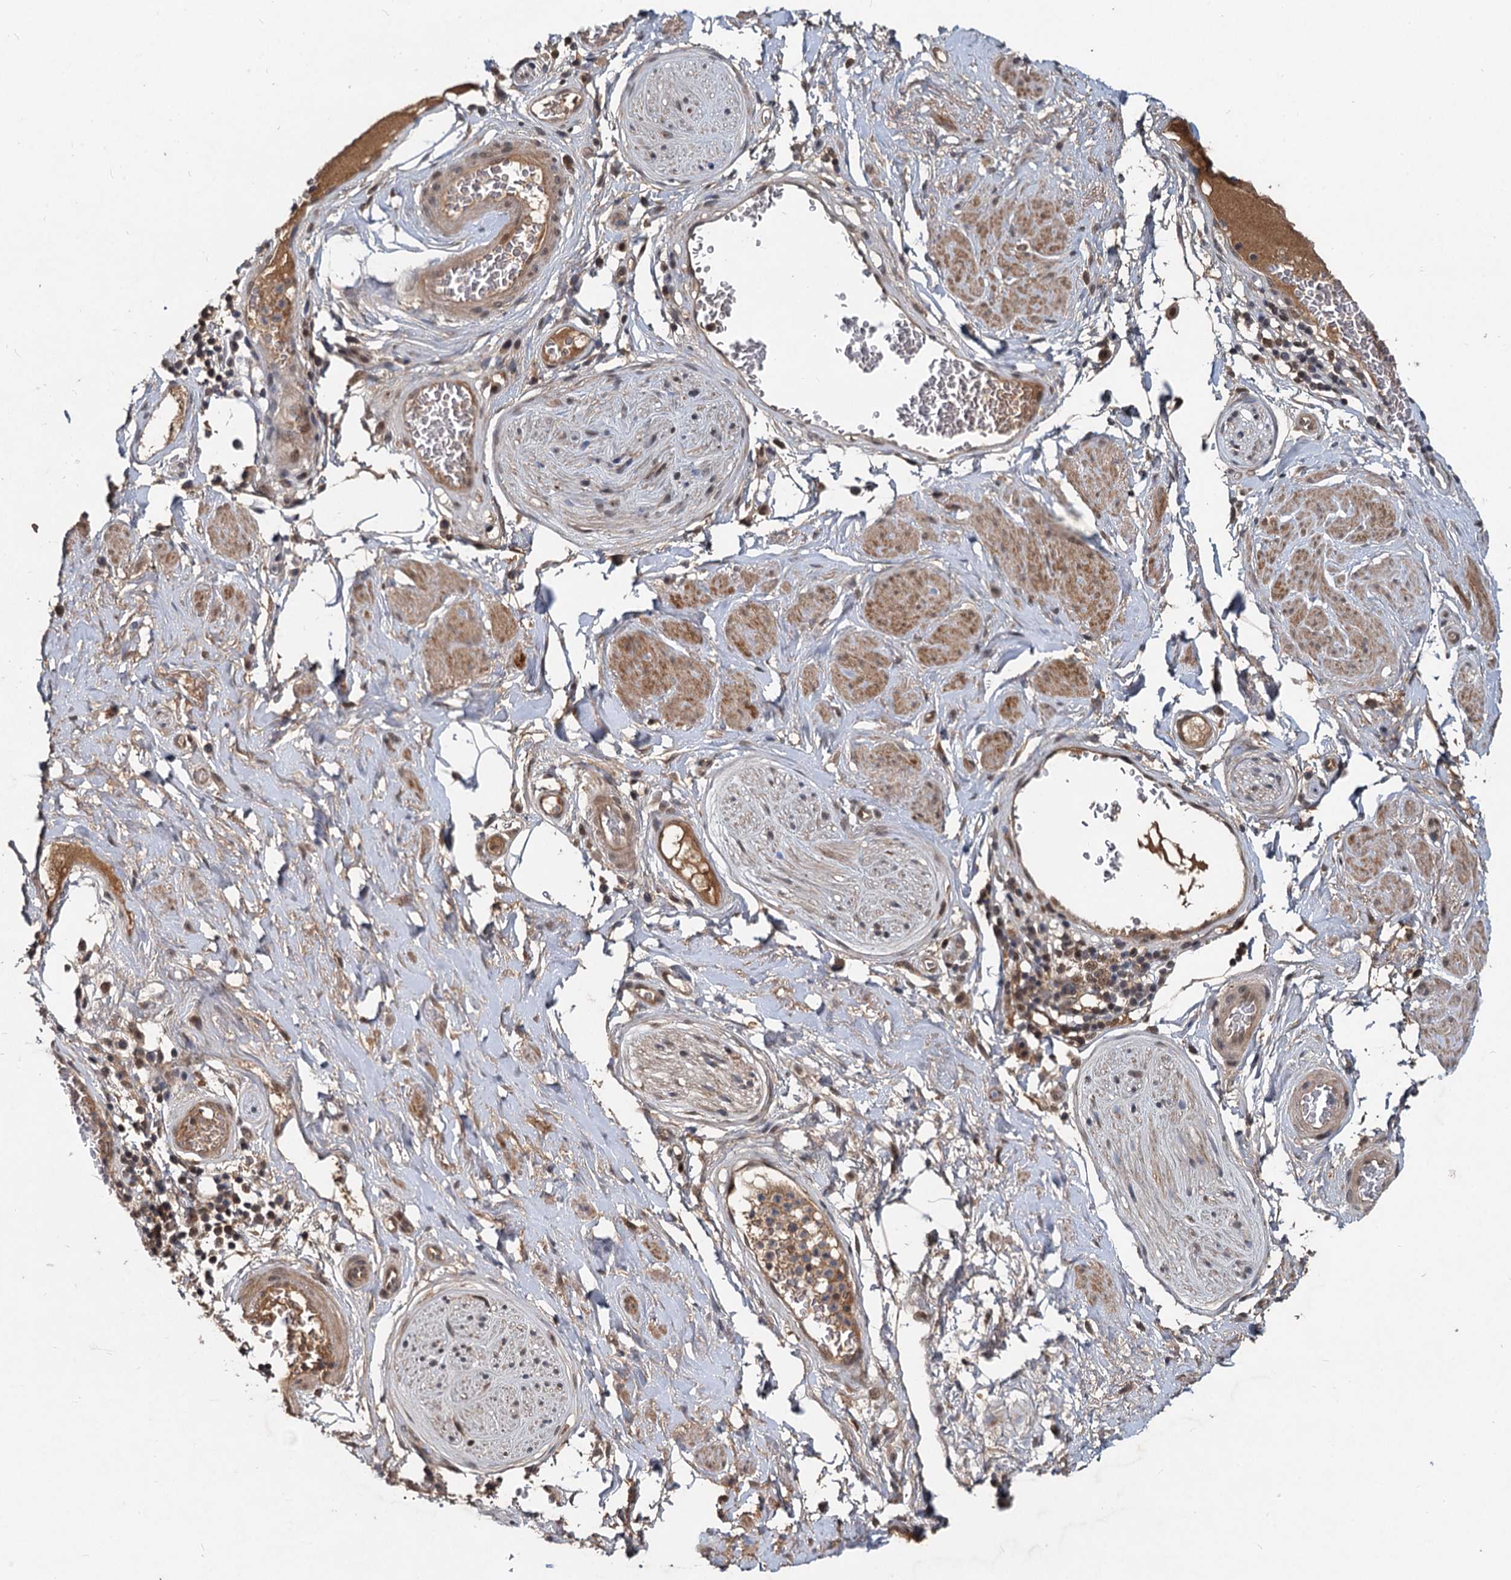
{"staining": {"intensity": "moderate", "quantity": "25%-75%", "location": "cytoplasmic/membranous,nuclear"}, "tissue": "adipose tissue", "cell_type": "Adipocytes", "image_type": "normal", "snomed": [{"axis": "morphology", "description": "Normal tissue, NOS"}, {"axis": "morphology", "description": "Adenocarcinoma, NOS"}, {"axis": "topography", "description": "Rectum"}, {"axis": "topography", "description": "Vagina"}, {"axis": "topography", "description": "Peripheral nerve tissue"}], "caption": "Immunohistochemical staining of benign human adipose tissue reveals medium levels of moderate cytoplasmic/membranous,nuclear positivity in approximately 25%-75% of adipocytes. The staining was performed using DAB (3,3'-diaminobenzidine) to visualize the protein expression in brown, while the nuclei were stained in blue with hematoxylin (Magnification: 20x).", "gene": "RITA1", "patient": {"sex": "female", "age": 71}}